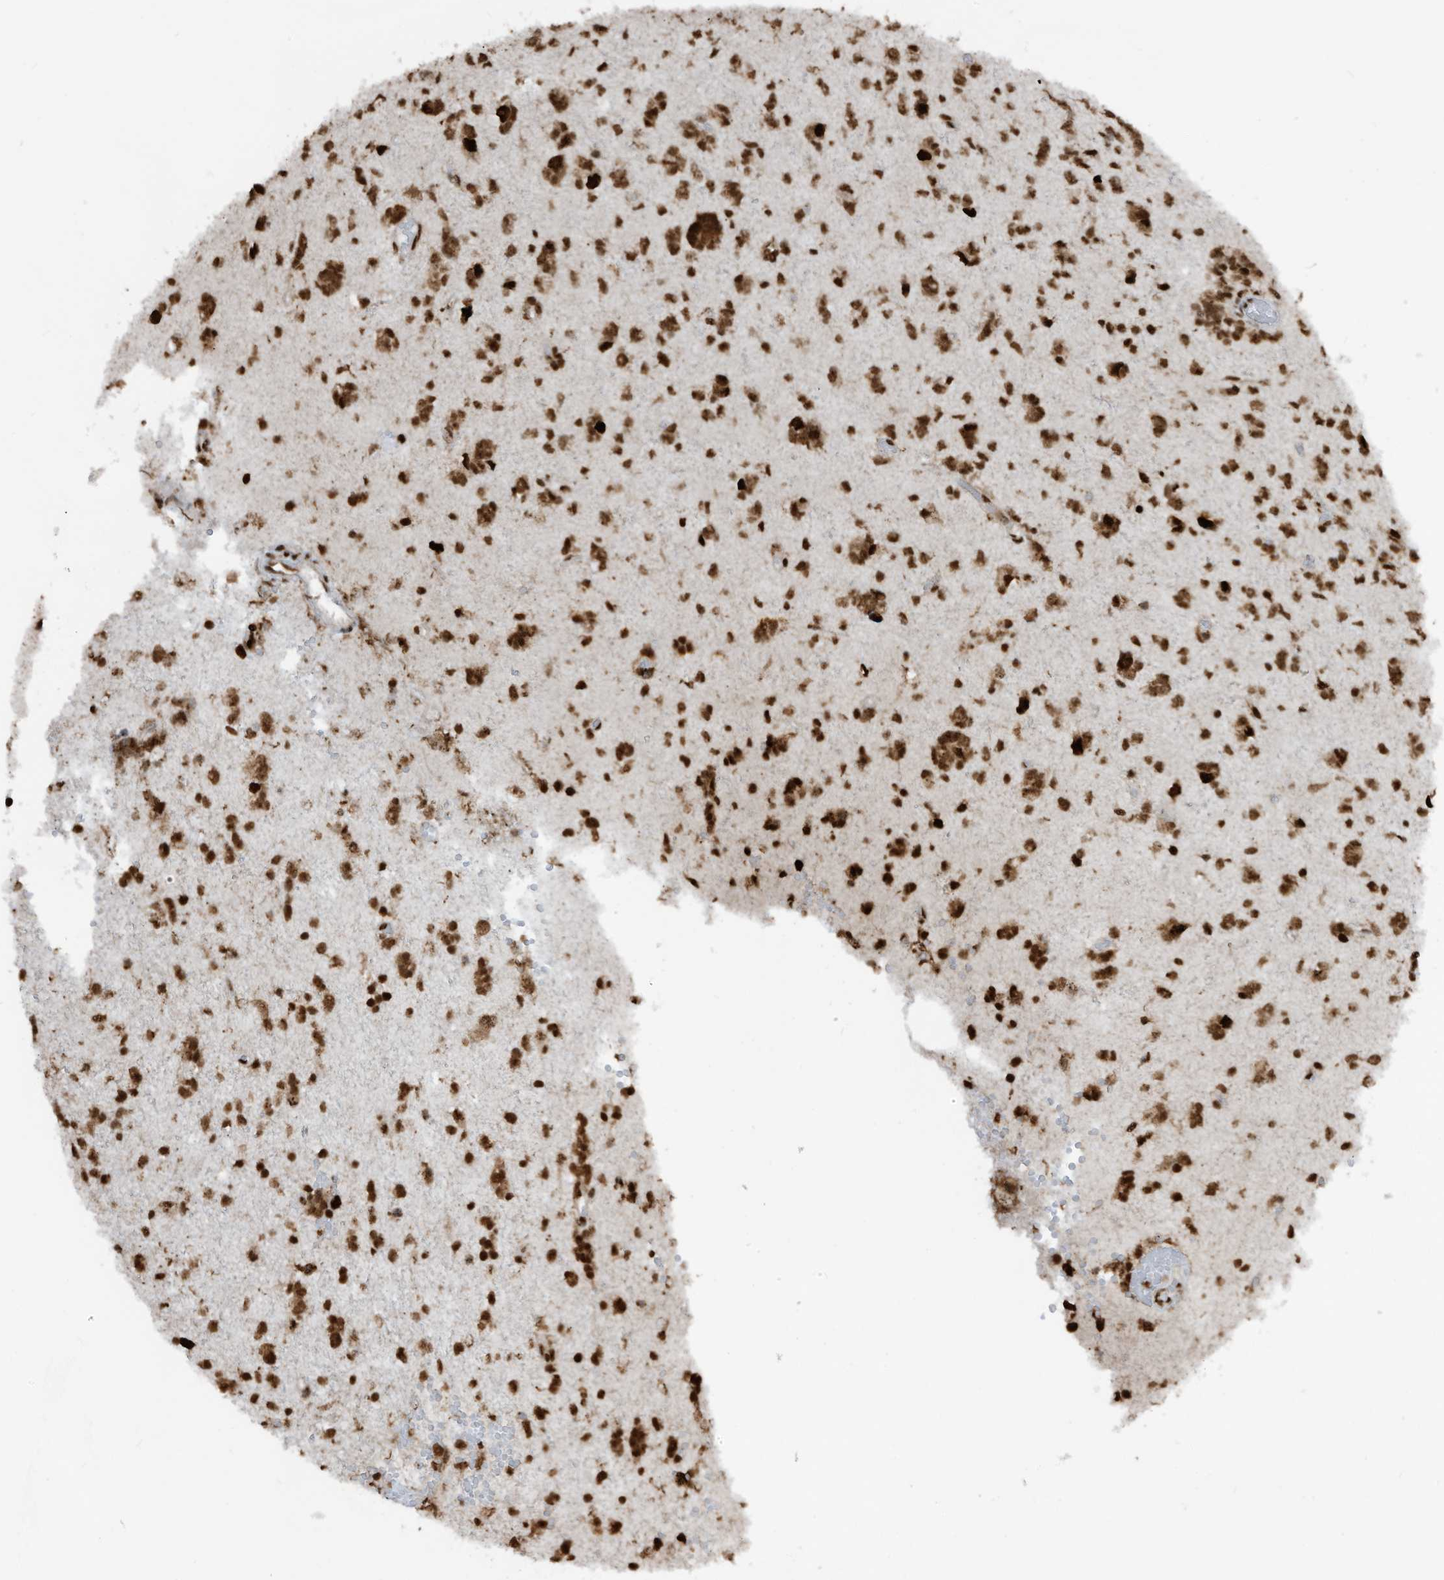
{"staining": {"intensity": "strong", "quantity": ">75%", "location": "cytoplasmic/membranous,nuclear"}, "tissue": "glioma", "cell_type": "Tumor cells", "image_type": "cancer", "snomed": [{"axis": "morphology", "description": "Glioma, malignant, High grade"}, {"axis": "topography", "description": "Brain"}], "caption": "Immunohistochemistry staining of glioma, which exhibits high levels of strong cytoplasmic/membranous and nuclear staining in approximately >75% of tumor cells indicating strong cytoplasmic/membranous and nuclear protein expression. The staining was performed using DAB (3,3'-diaminobenzidine) (brown) for protein detection and nuclei were counterstained in hematoxylin (blue).", "gene": "LBH", "patient": {"sex": "female", "age": 59}}